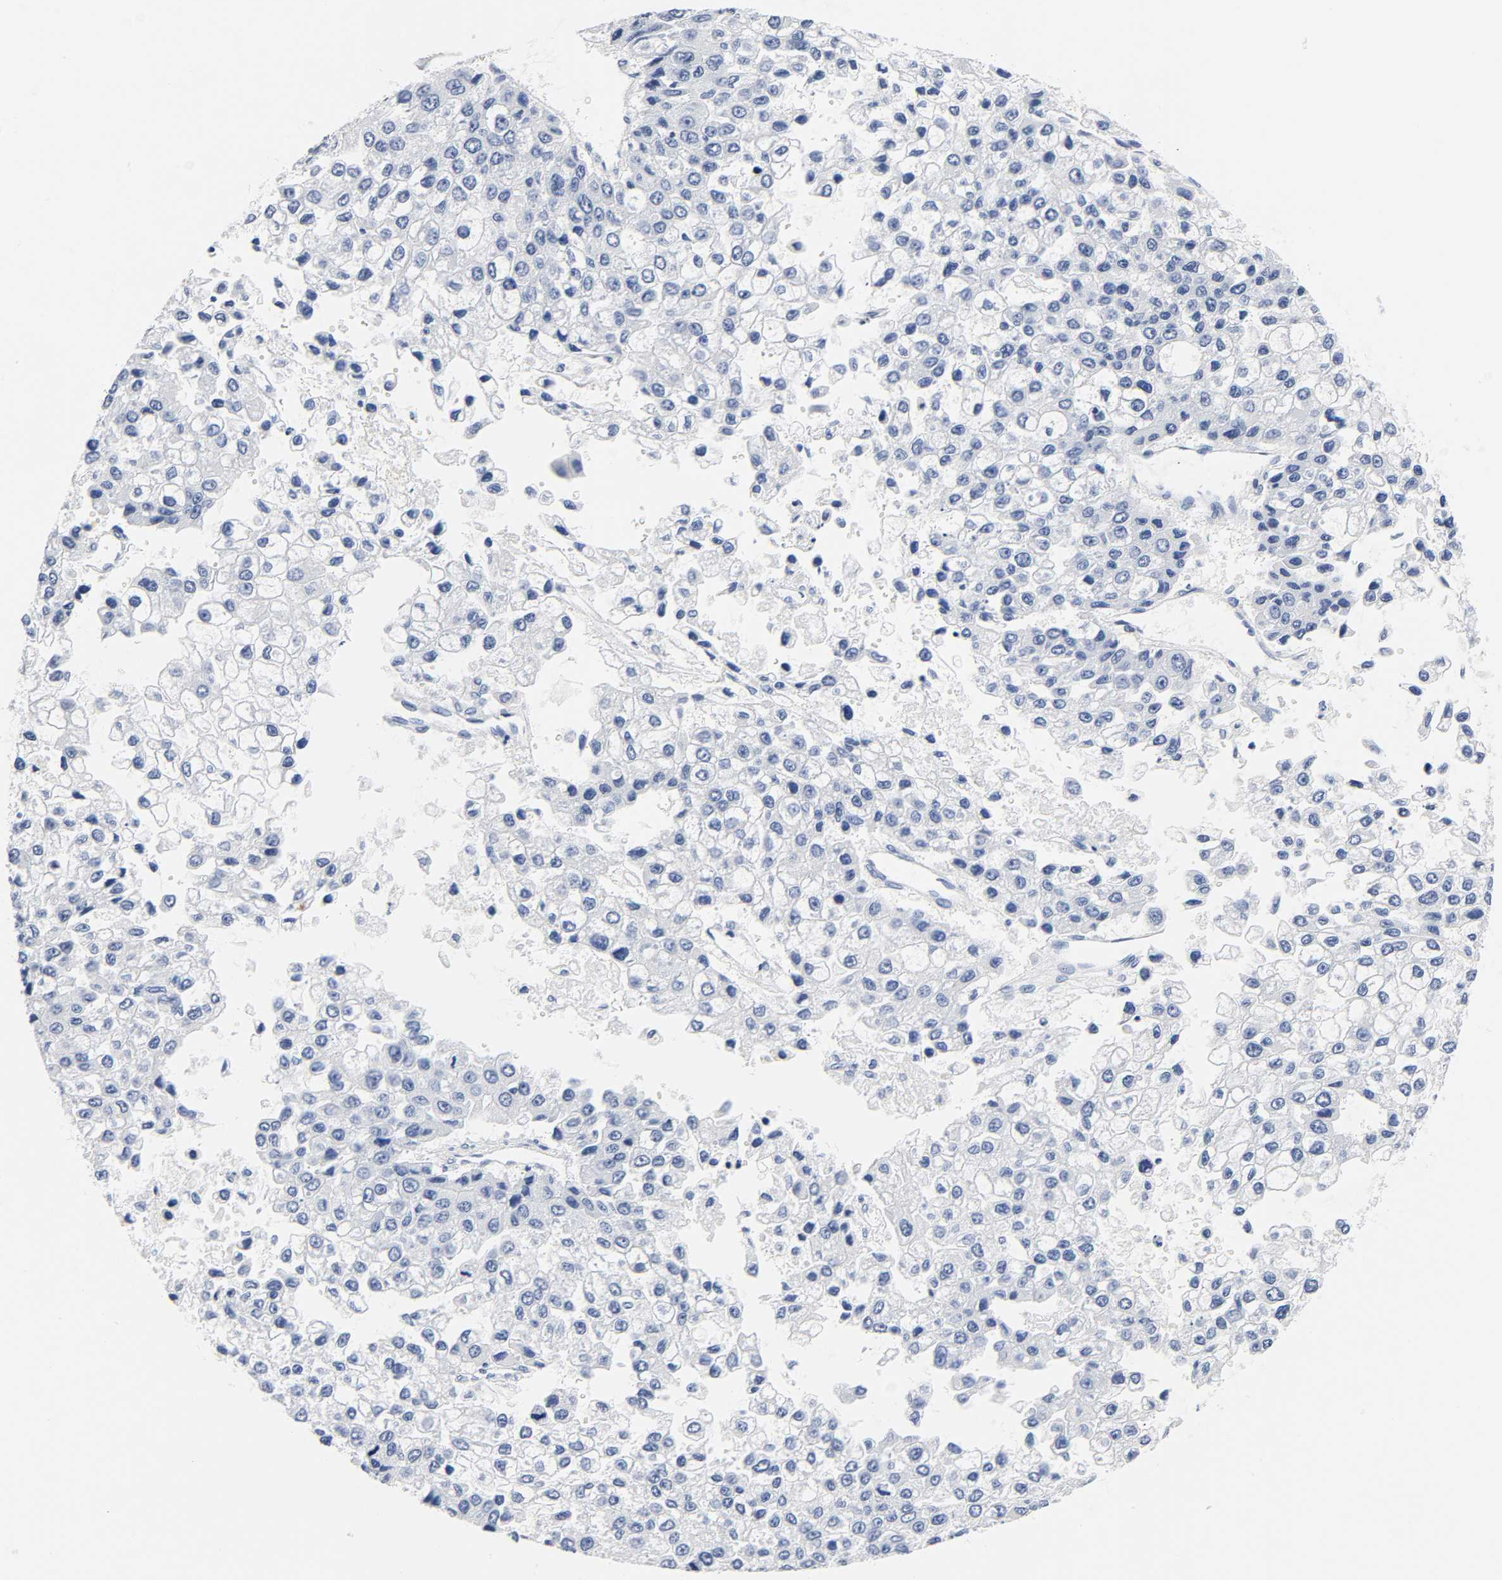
{"staining": {"intensity": "negative", "quantity": "none", "location": "none"}, "tissue": "liver cancer", "cell_type": "Tumor cells", "image_type": "cancer", "snomed": [{"axis": "morphology", "description": "Carcinoma, Hepatocellular, NOS"}, {"axis": "topography", "description": "Liver"}], "caption": "High power microscopy image of an IHC micrograph of liver cancer, revealing no significant staining in tumor cells.", "gene": "NAB2", "patient": {"sex": "female", "age": 66}}